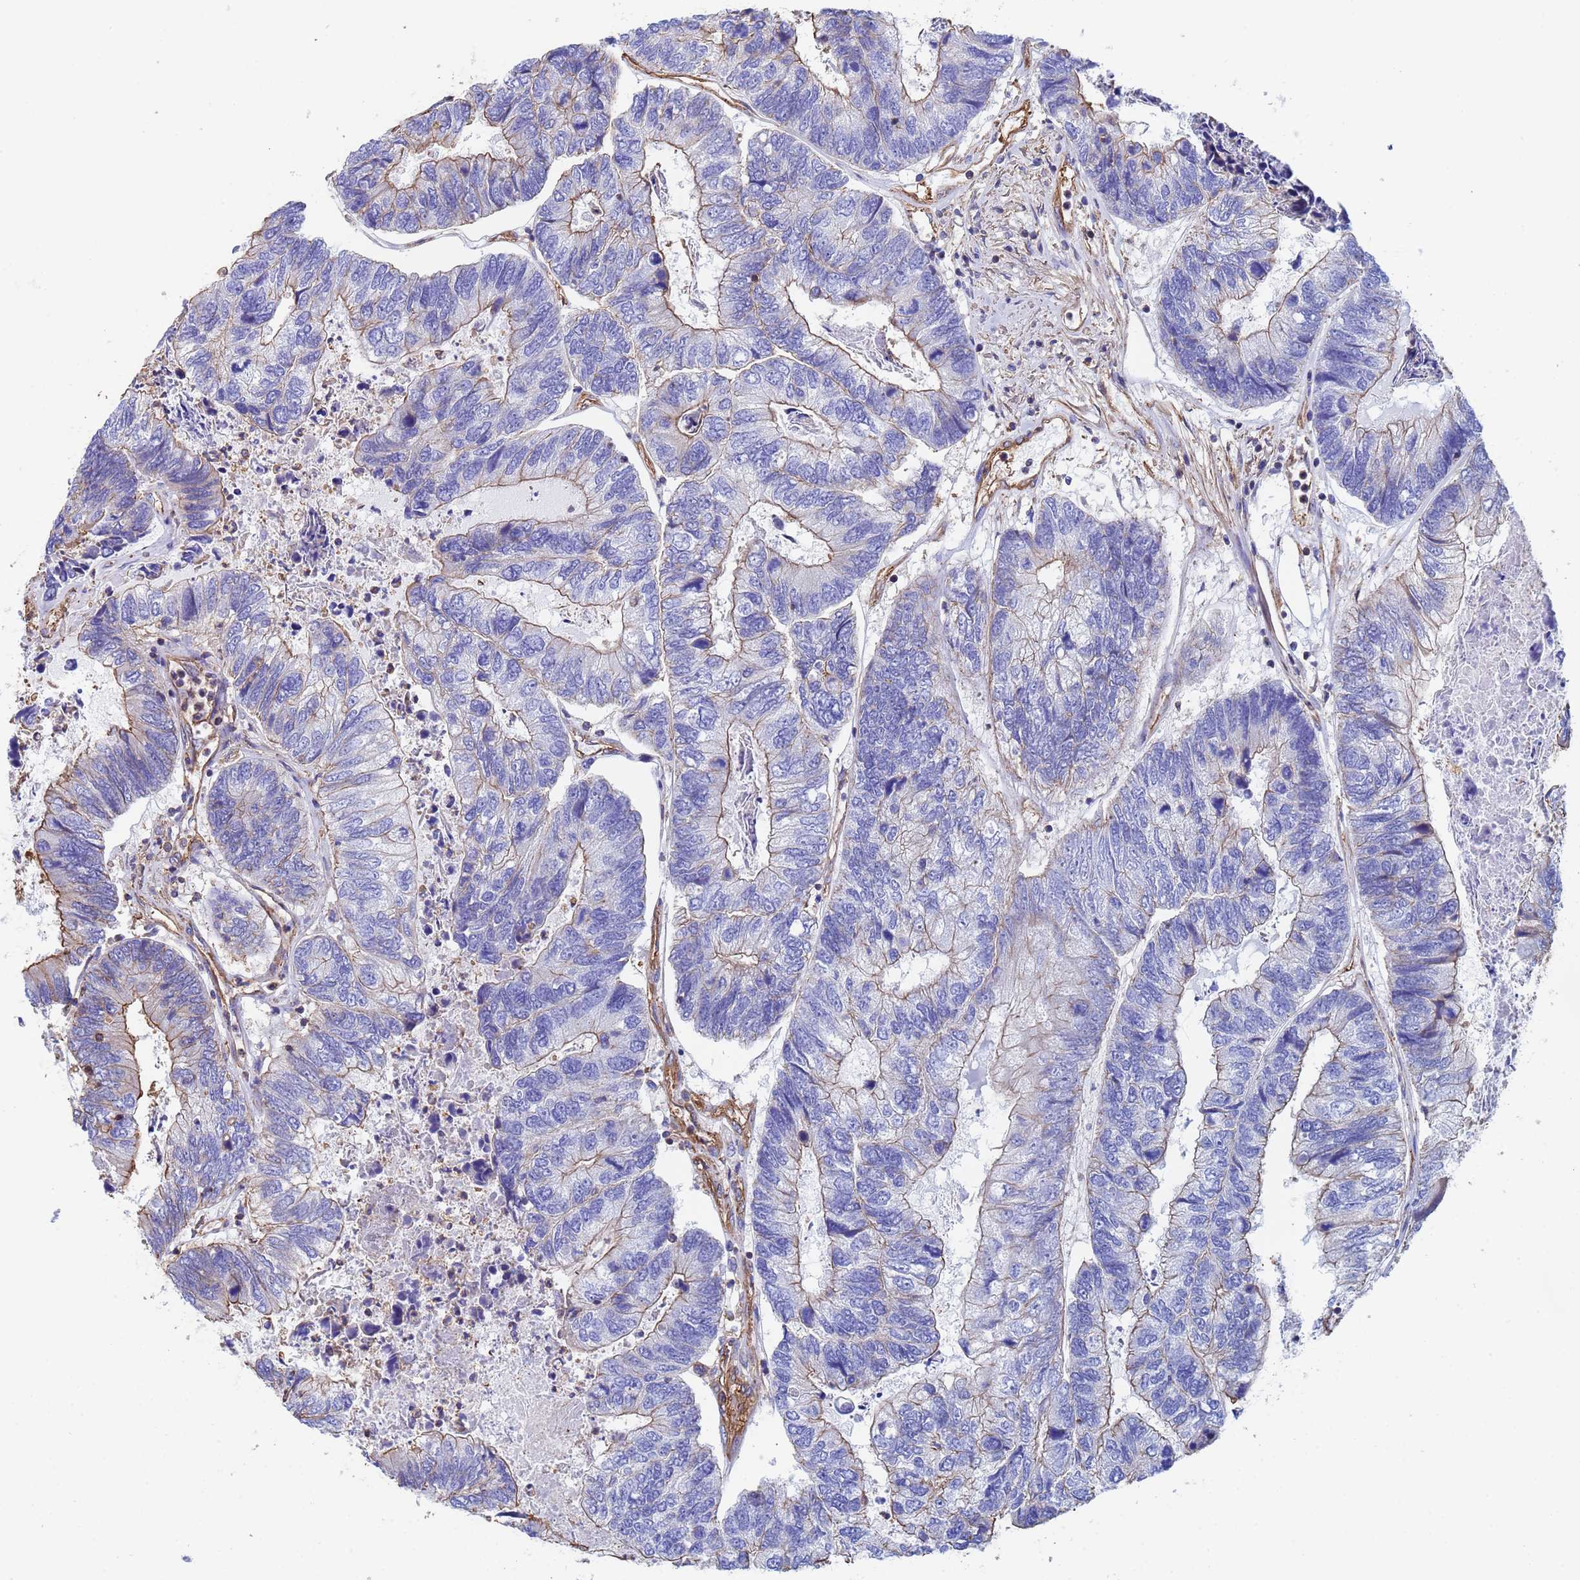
{"staining": {"intensity": "moderate", "quantity": "<25%", "location": "cytoplasmic/membranous"}, "tissue": "colorectal cancer", "cell_type": "Tumor cells", "image_type": "cancer", "snomed": [{"axis": "morphology", "description": "Adenocarcinoma, NOS"}, {"axis": "topography", "description": "Colon"}], "caption": "Immunohistochemistry micrograph of neoplastic tissue: colorectal cancer (adenocarcinoma) stained using immunohistochemistry reveals low levels of moderate protein expression localized specifically in the cytoplasmic/membranous of tumor cells, appearing as a cytoplasmic/membranous brown color.", "gene": "MYL12A", "patient": {"sex": "female", "age": 67}}